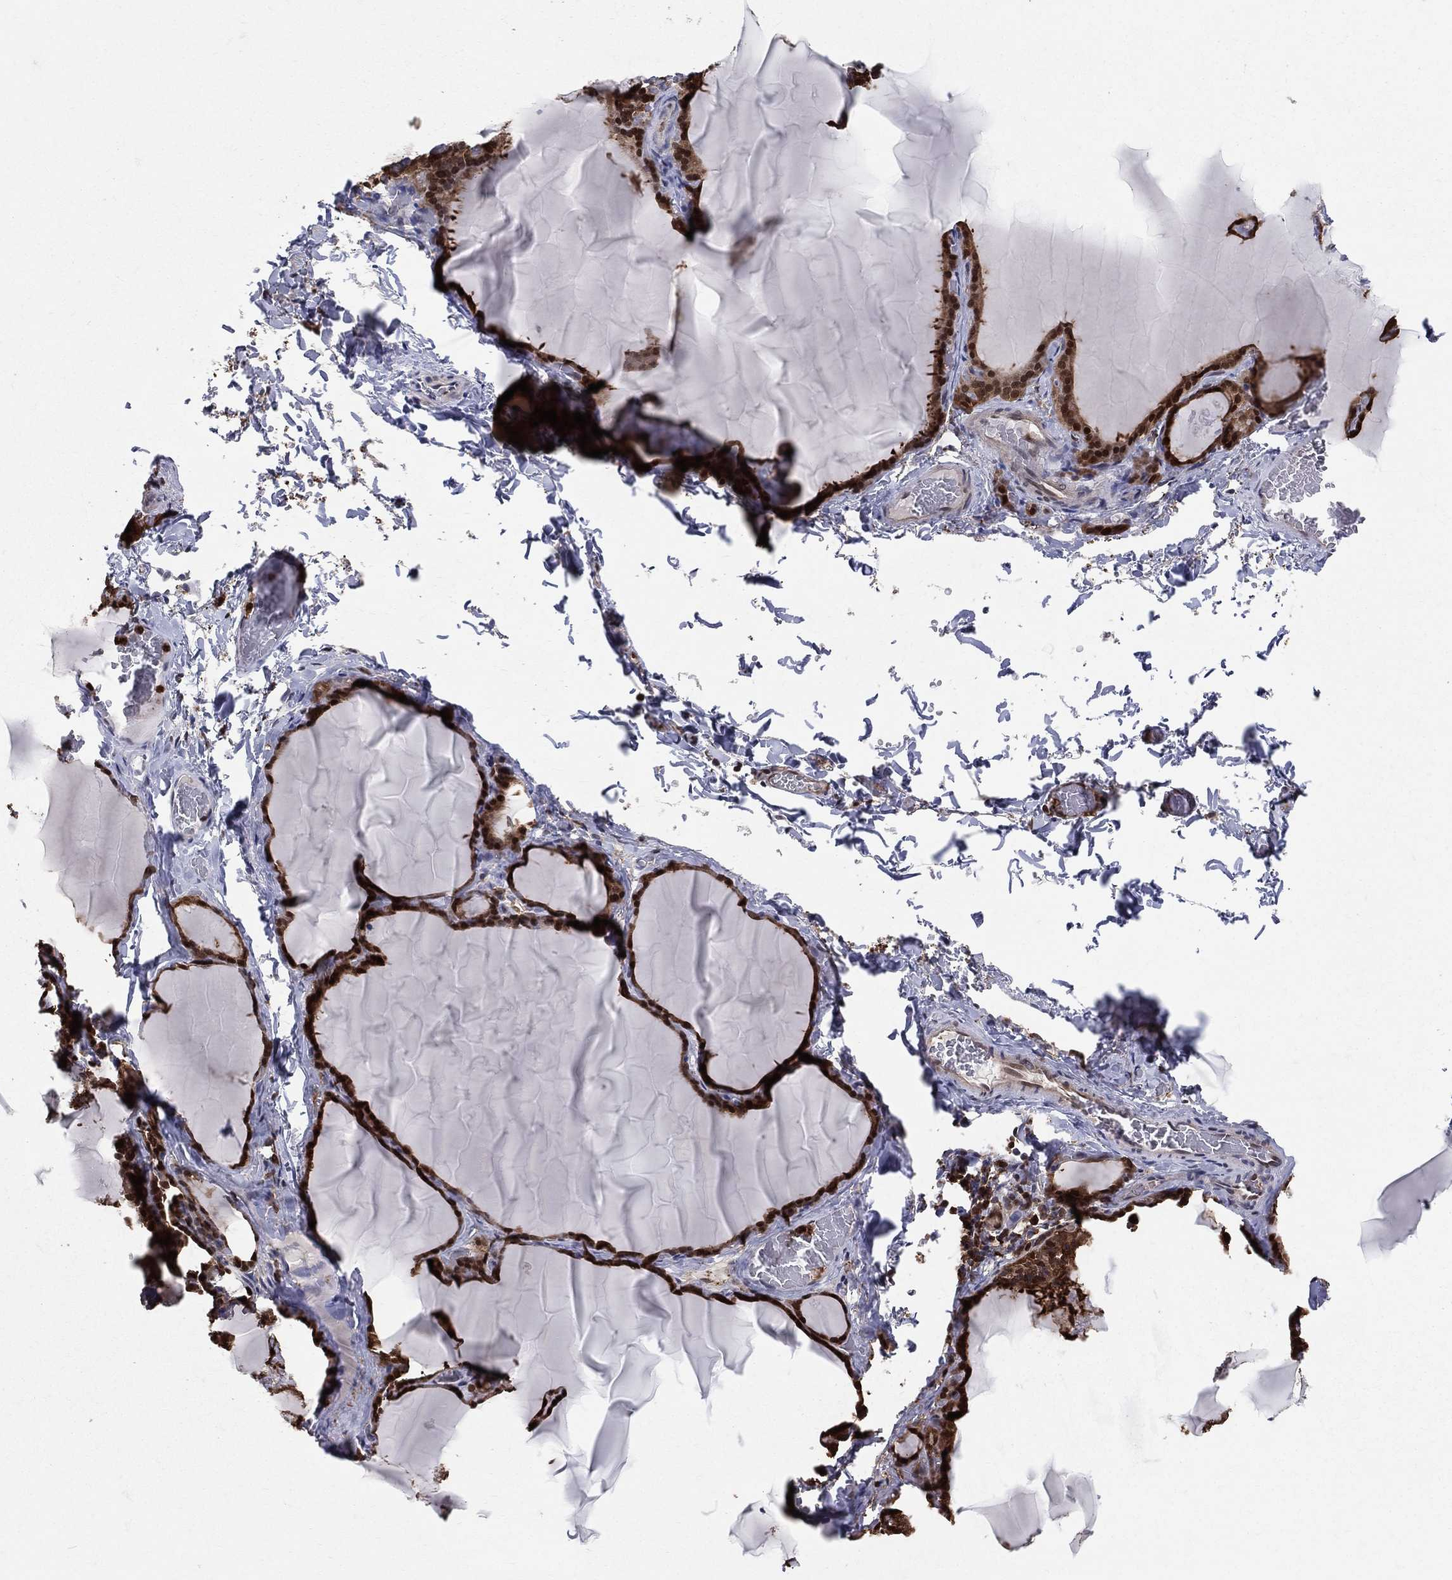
{"staining": {"intensity": "strong", "quantity": ">75%", "location": "cytoplasmic/membranous,nuclear"}, "tissue": "thyroid gland", "cell_type": "Glandular cells", "image_type": "normal", "snomed": [{"axis": "morphology", "description": "Normal tissue, NOS"}, {"axis": "morphology", "description": "Hyperplasia, NOS"}, {"axis": "topography", "description": "Thyroid gland"}], "caption": "About >75% of glandular cells in normal thyroid gland demonstrate strong cytoplasmic/membranous,nuclear protein staining as visualized by brown immunohistochemical staining.", "gene": "ENO1", "patient": {"sex": "female", "age": 27}}